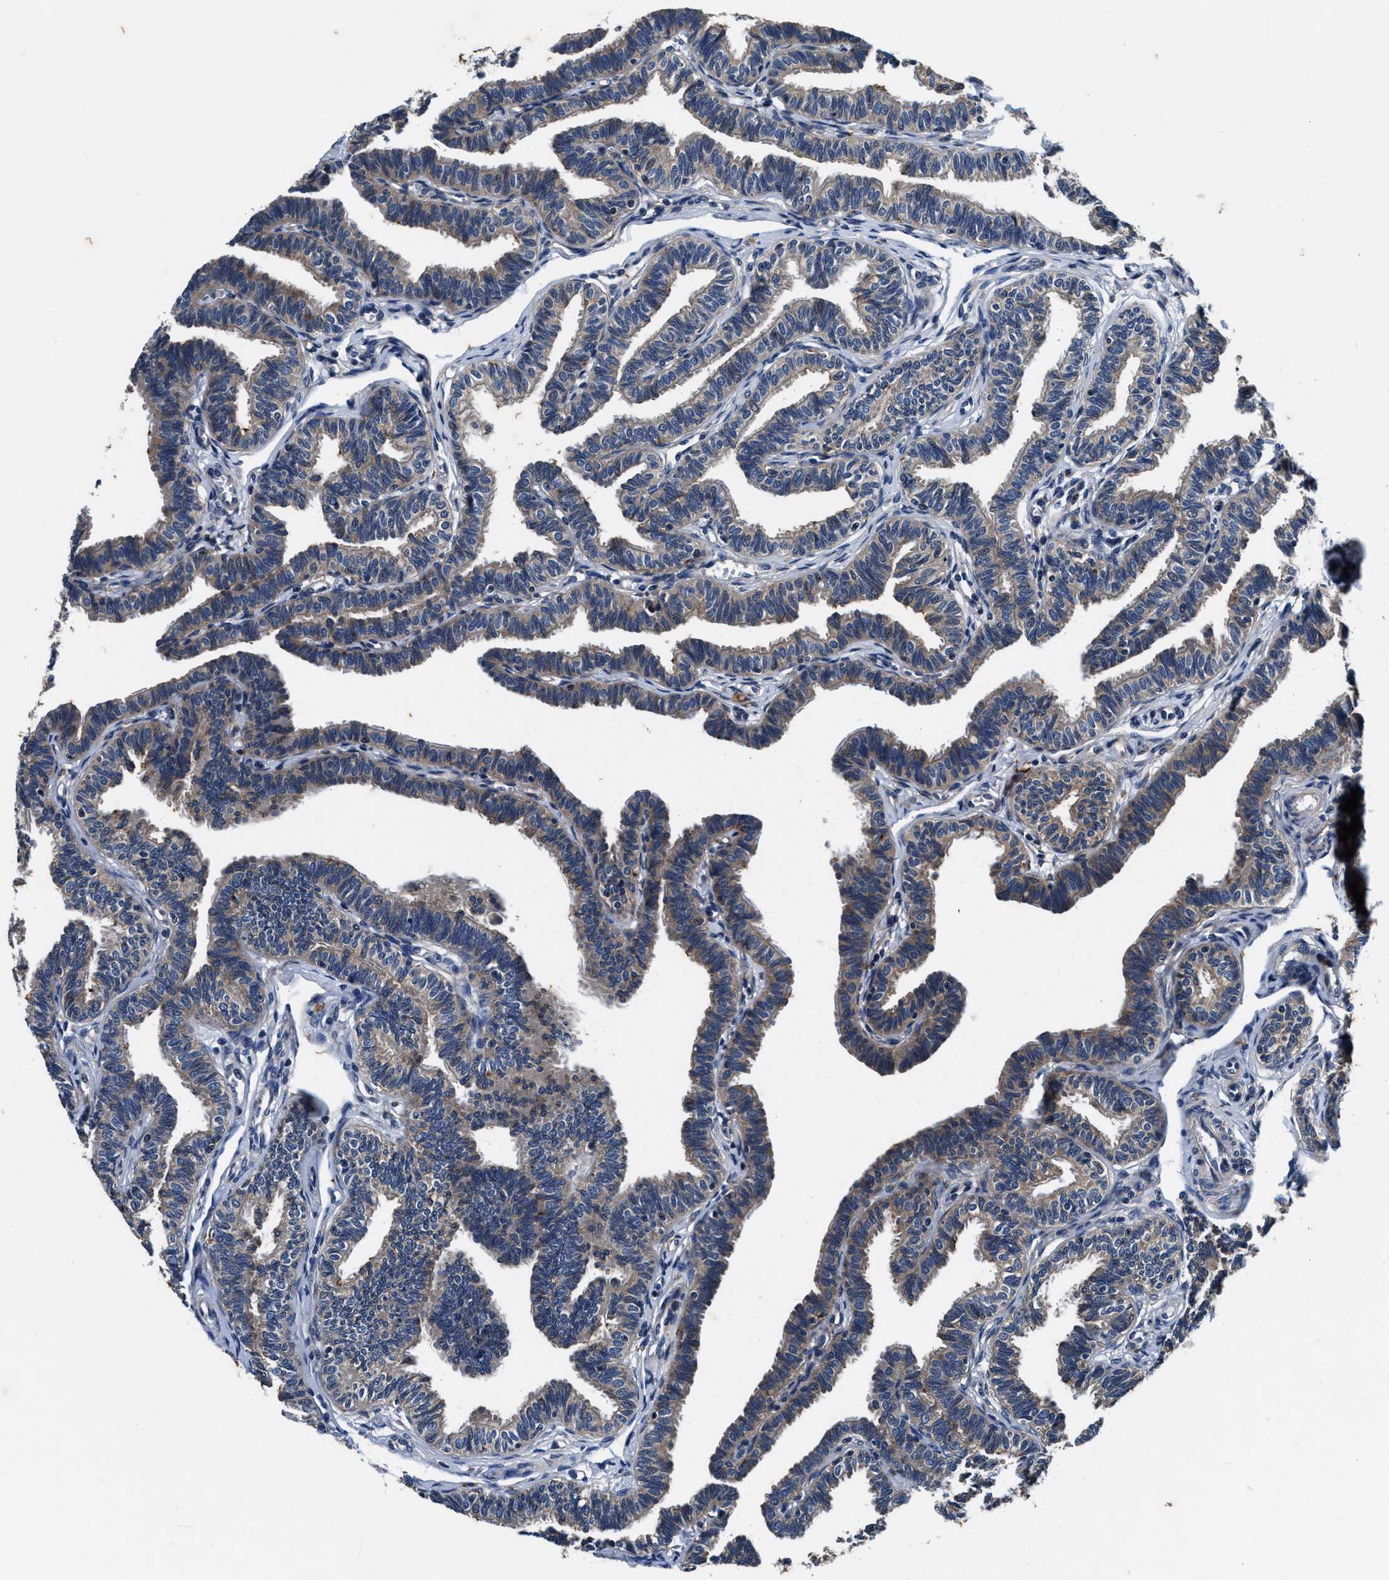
{"staining": {"intensity": "weak", "quantity": "<25%", "location": "cytoplasmic/membranous"}, "tissue": "fallopian tube", "cell_type": "Glandular cells", "image_type": "normal", "snomed": [{"axis": "morphology", "description": "Normal tissue, NOS"}, {"axis": "topography", "description": "Fallopian tube"}, {"axis": "topography", "description": "Ovary"}], "caption": "The photomicrograph reveals no significant expression in glandular cells of fallopian tube. (DAB IHC, high magnification).", "gene": "PI4KB", "patient": {"sex": "female", "age": 23}}